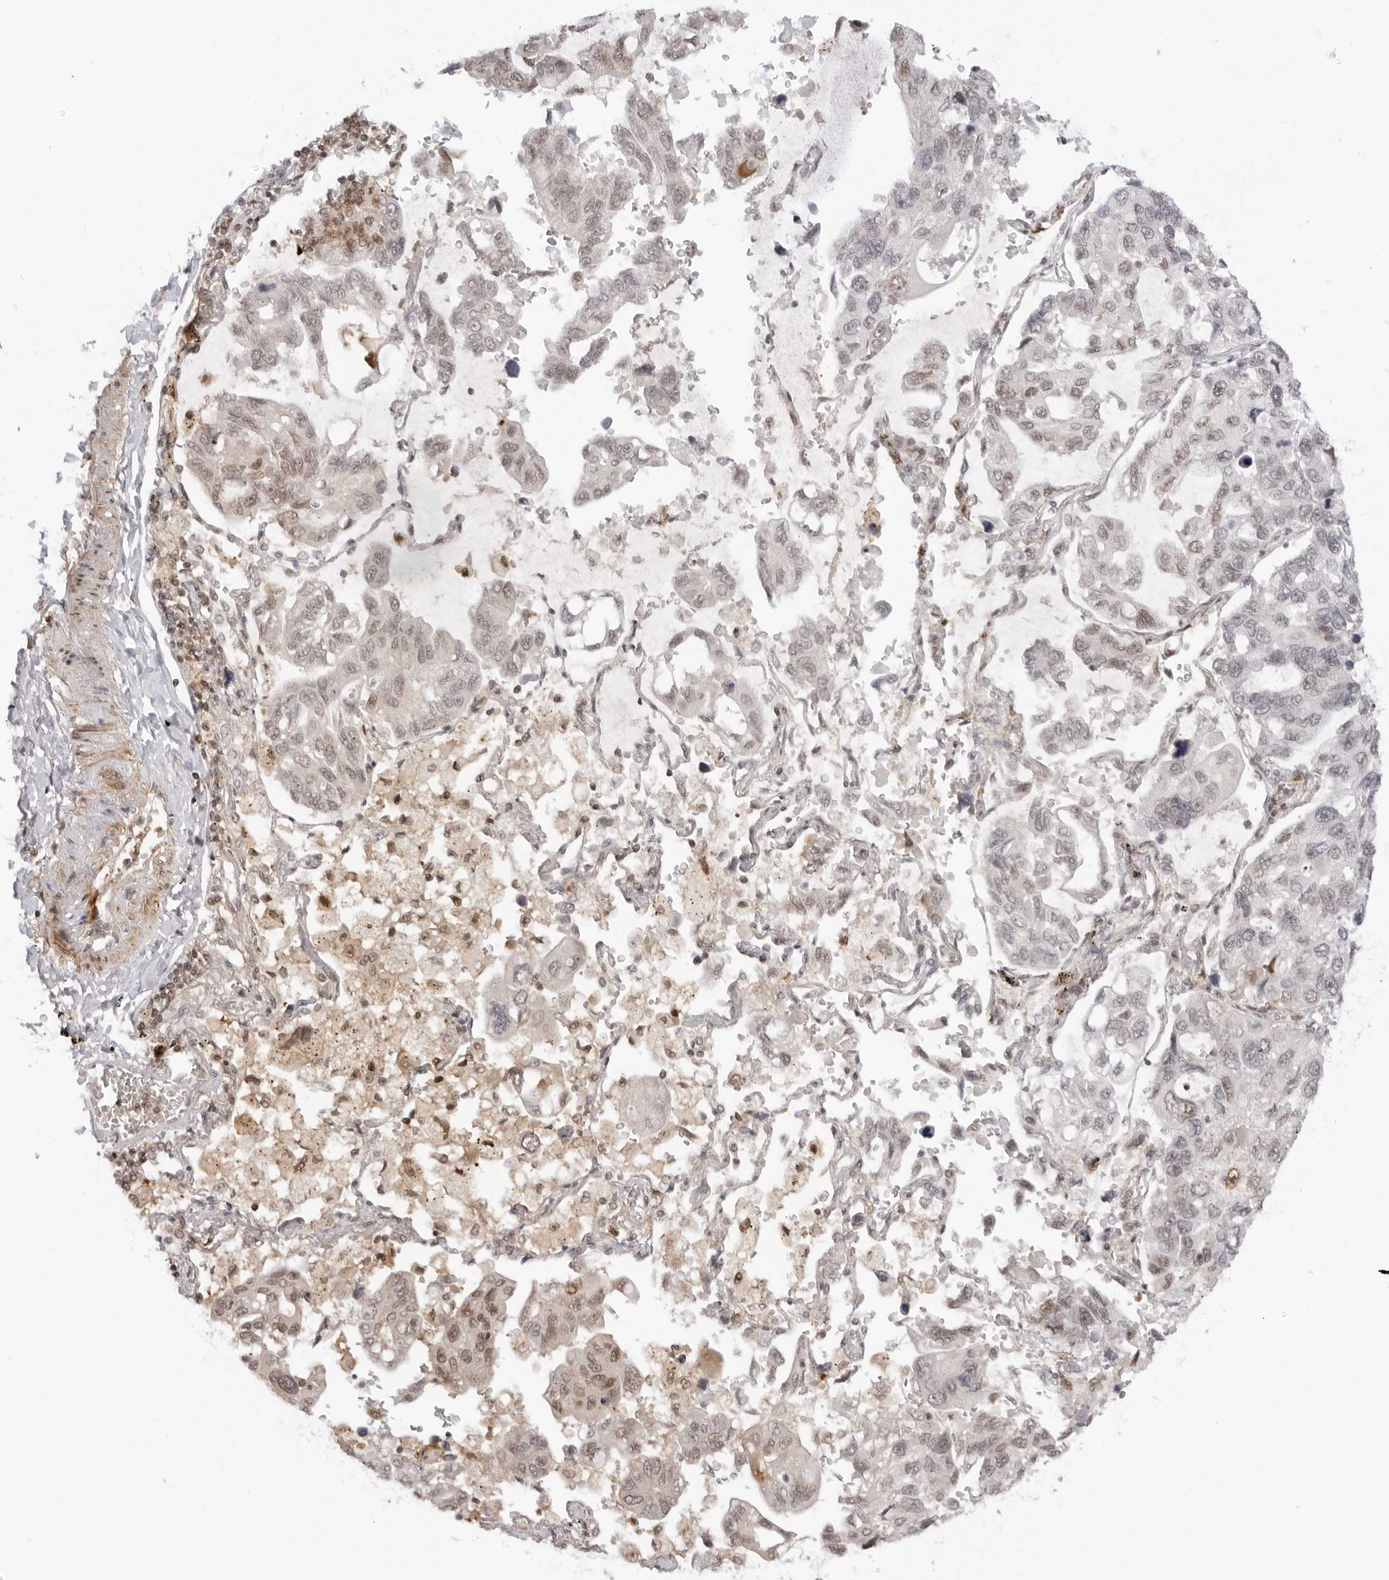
{"staining": {"intensity": "weak", "quantity": "<25%", "location": "nuclear"}, "tissue": "lung cancer", "cell_type": "Tumor cells", "image_type": "cancer", "snomed": [{"axis": "morphology", "description": "Adenocarcinoma, NOS"}, {"axis": "topography", "description": "Lung"}], "caption": "Adenocarcinoma (lung) was stained to show a protein in brown. There is no significant positivity in tumor cells.", "gene": "RNF146", "patient": {"sex": "male", "age": 64}}